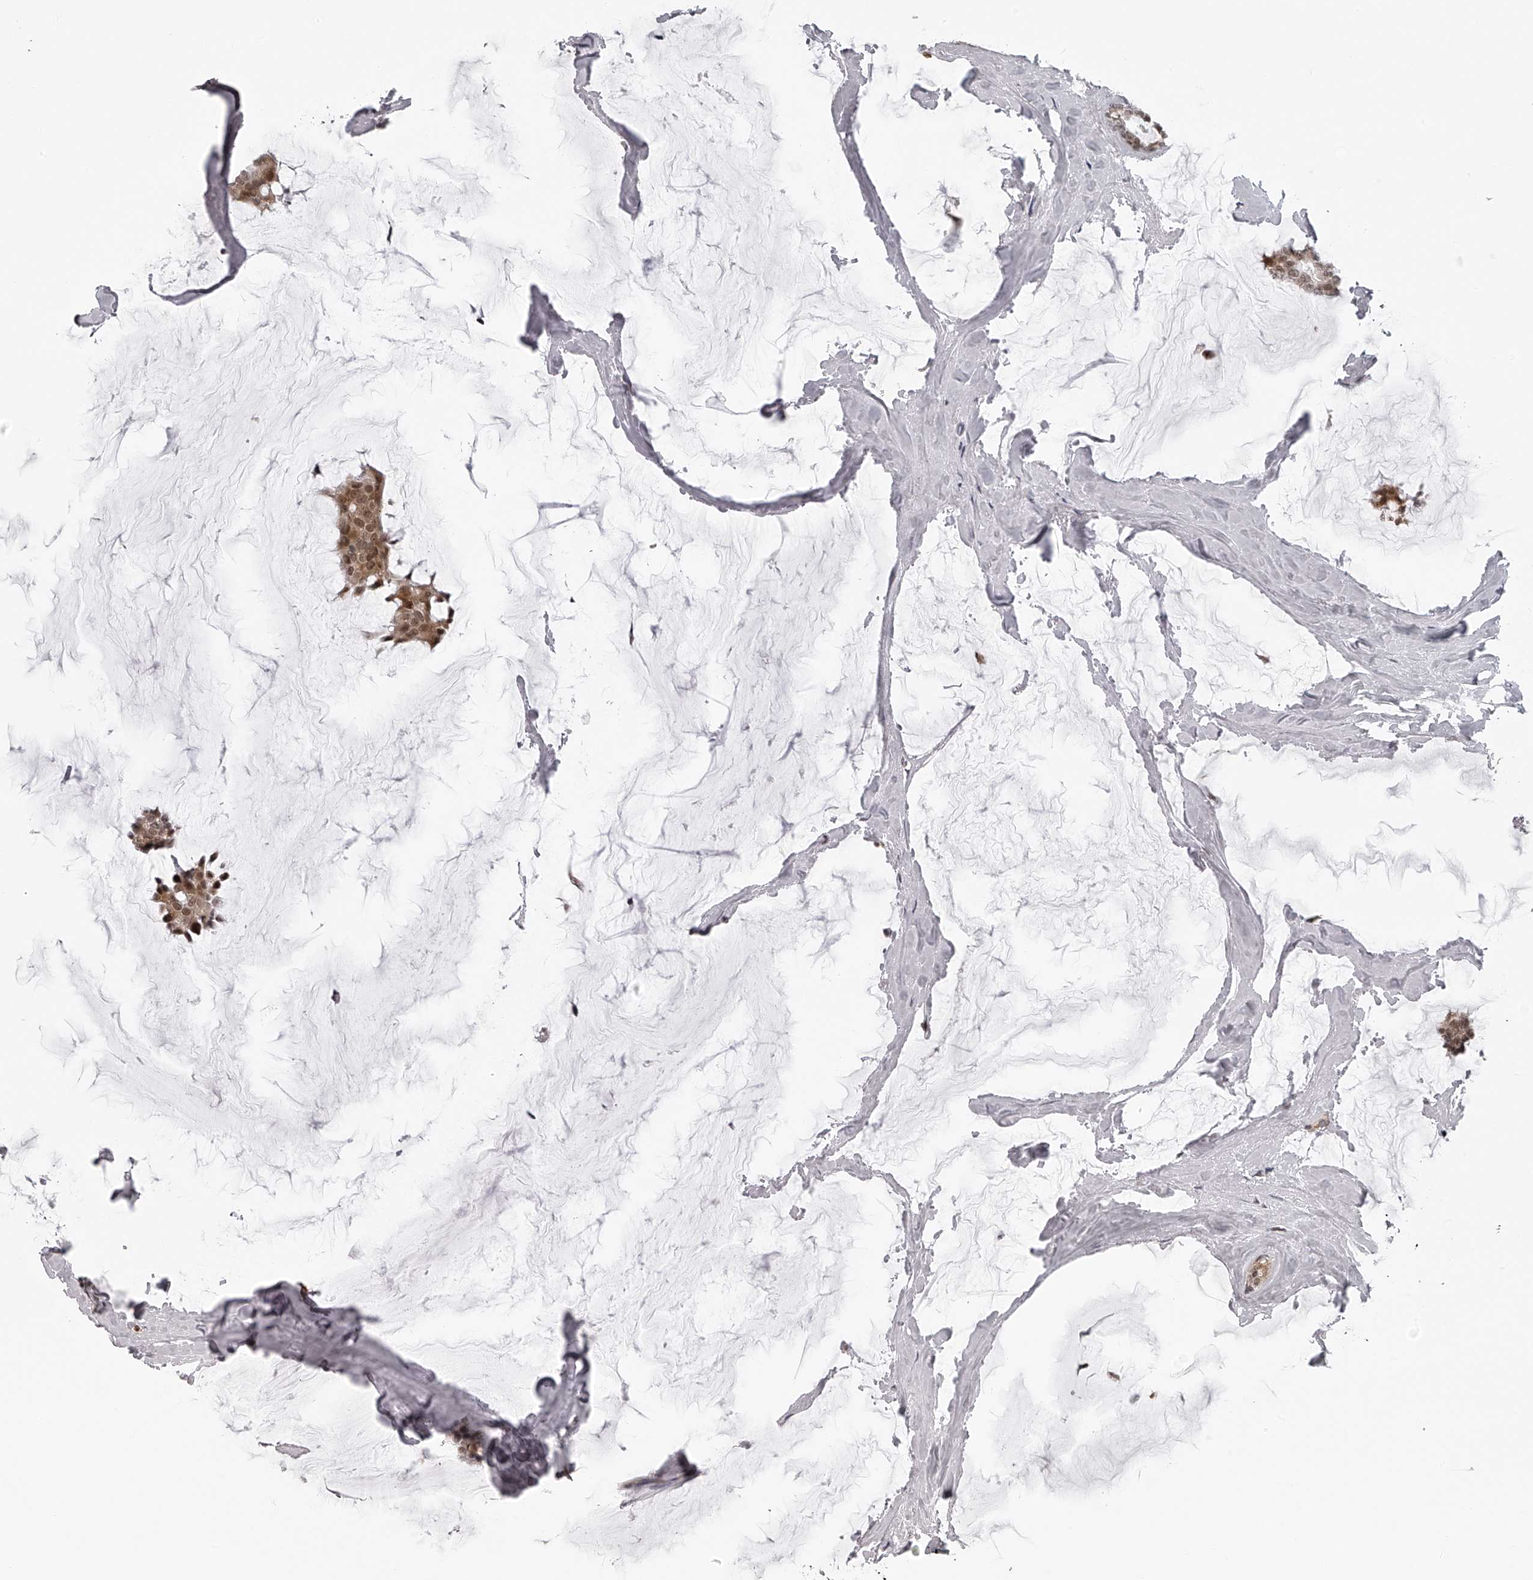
{"staining": {"intensity": "moderate", "quantity": ">75%", "location": "cytoplasmic/membranous,nuclear"}, "tissue": "breast cancer", "cell_type": "Tumor cells", "image_type": "cancer", "snomed": [{"axis": "morphology", "description": "Duct carcinoma"}, {"axis": "topography", "description": "Breast"}], "caption": "Protein expression by immunohistochemistry displays moderate cytoplasmic/membranous and nuclear staining in approximately >75% of tumor cells in breast cancer (invasive ductal carcinoma). (IHC, brightfield microscopy, high magnification).", "gene": "ODF2L", "patient": {"sex": "female", "age": 93}}